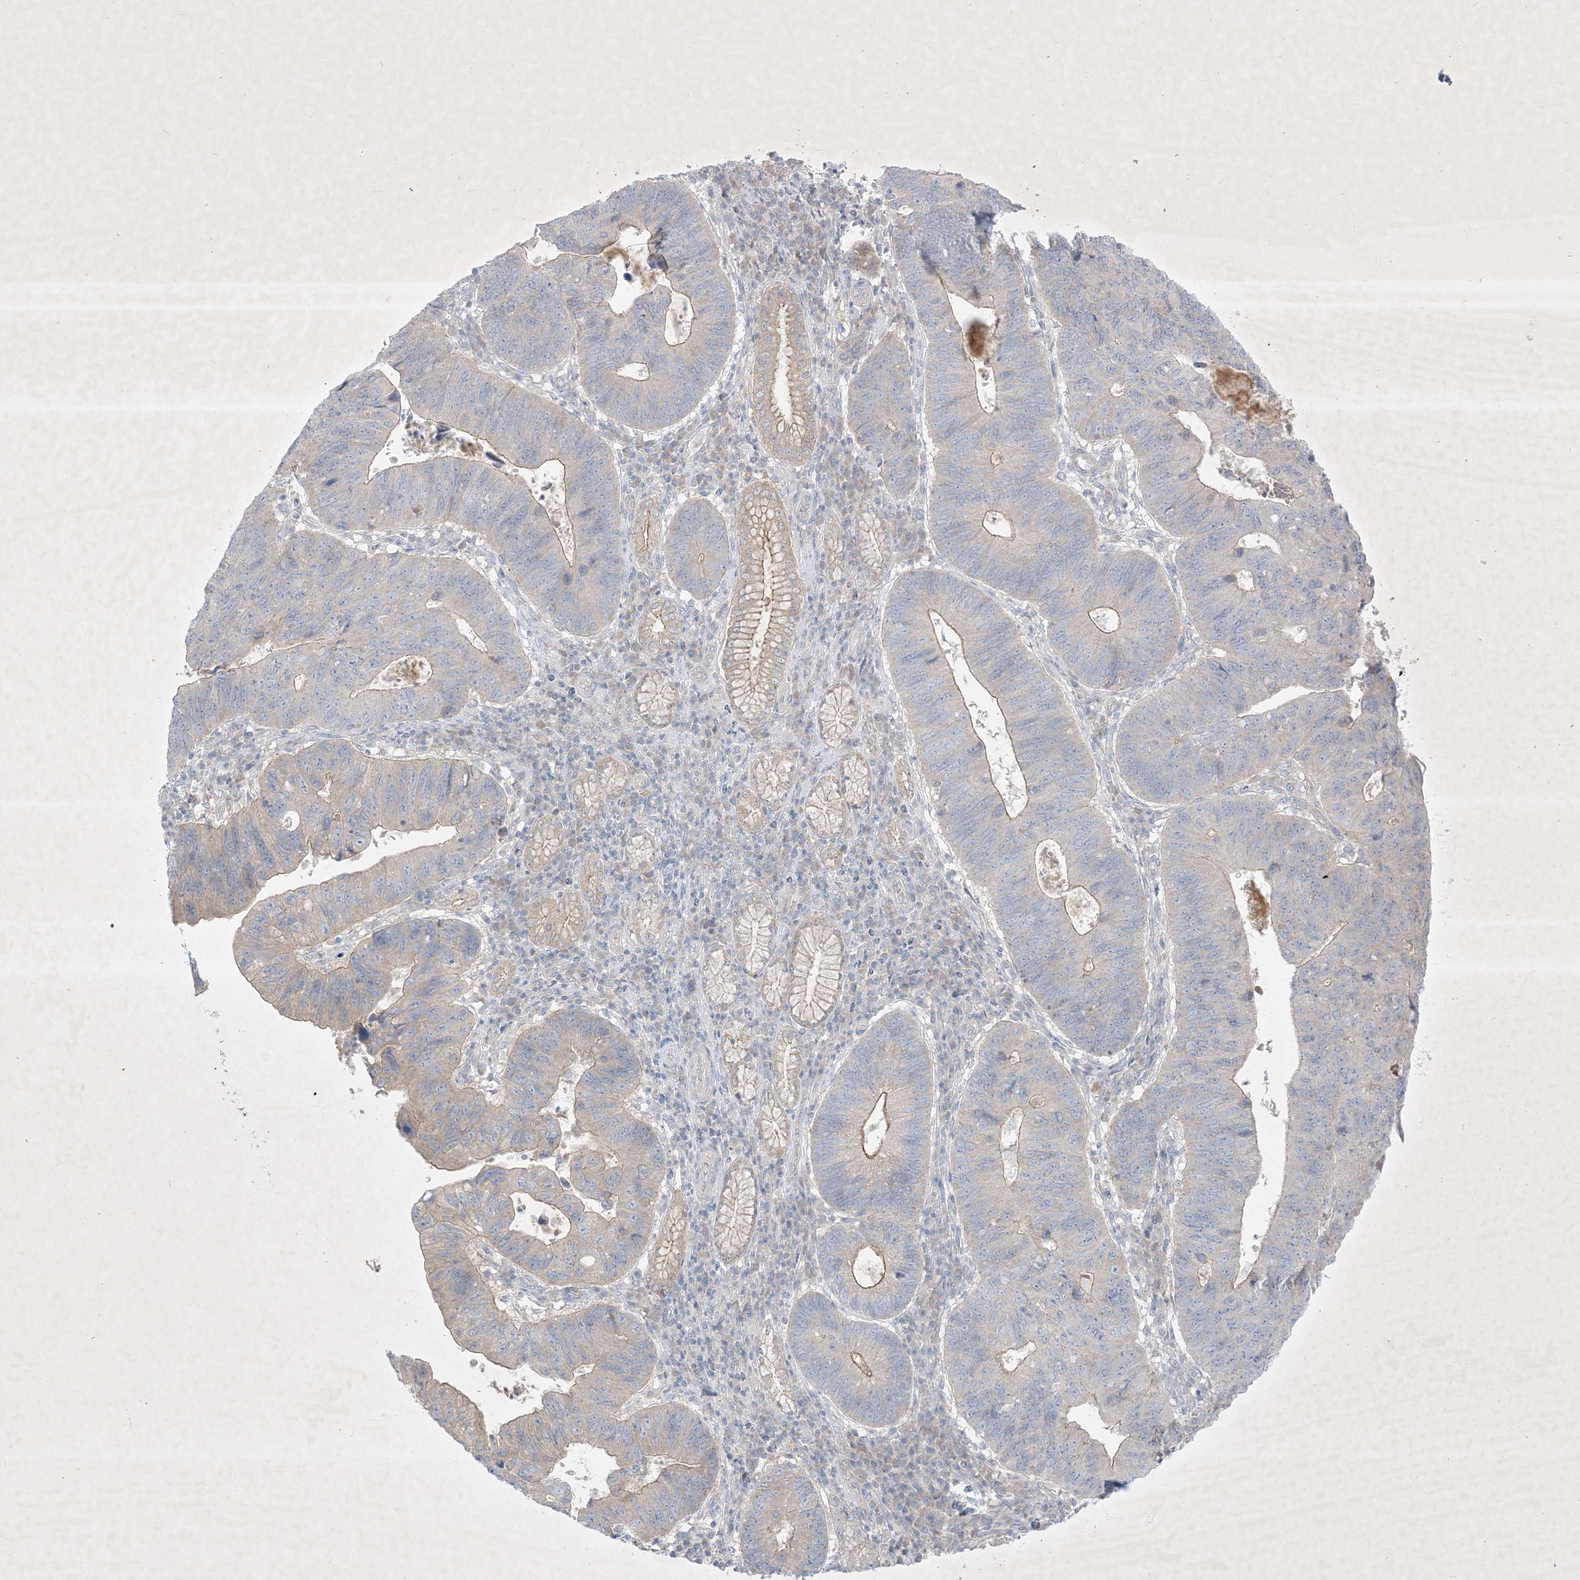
{"staining": {"intensity": "moderate", "quantity": "<25%", "location": "cytoplasmic/membranous"}, "tissue": "stomach cancer", "cell_type": "Tumor cells", "image_type": "cancer", "snomed": [{"axis": "morphology", "description": "Adenocarcinoma, NOS"}, {"axis": "topography", "description": "Stomach"}], "caption": "Immunohistochemistry (IHC) image of human stomach adenocarcinoma stained for a protein (brown), which shows low levels of moderate cytoplasmic/membranous staining in about <25% of tumor cells.", "gene": "PLEKHA3", "patient": {"sex": "male", "age": 59}}